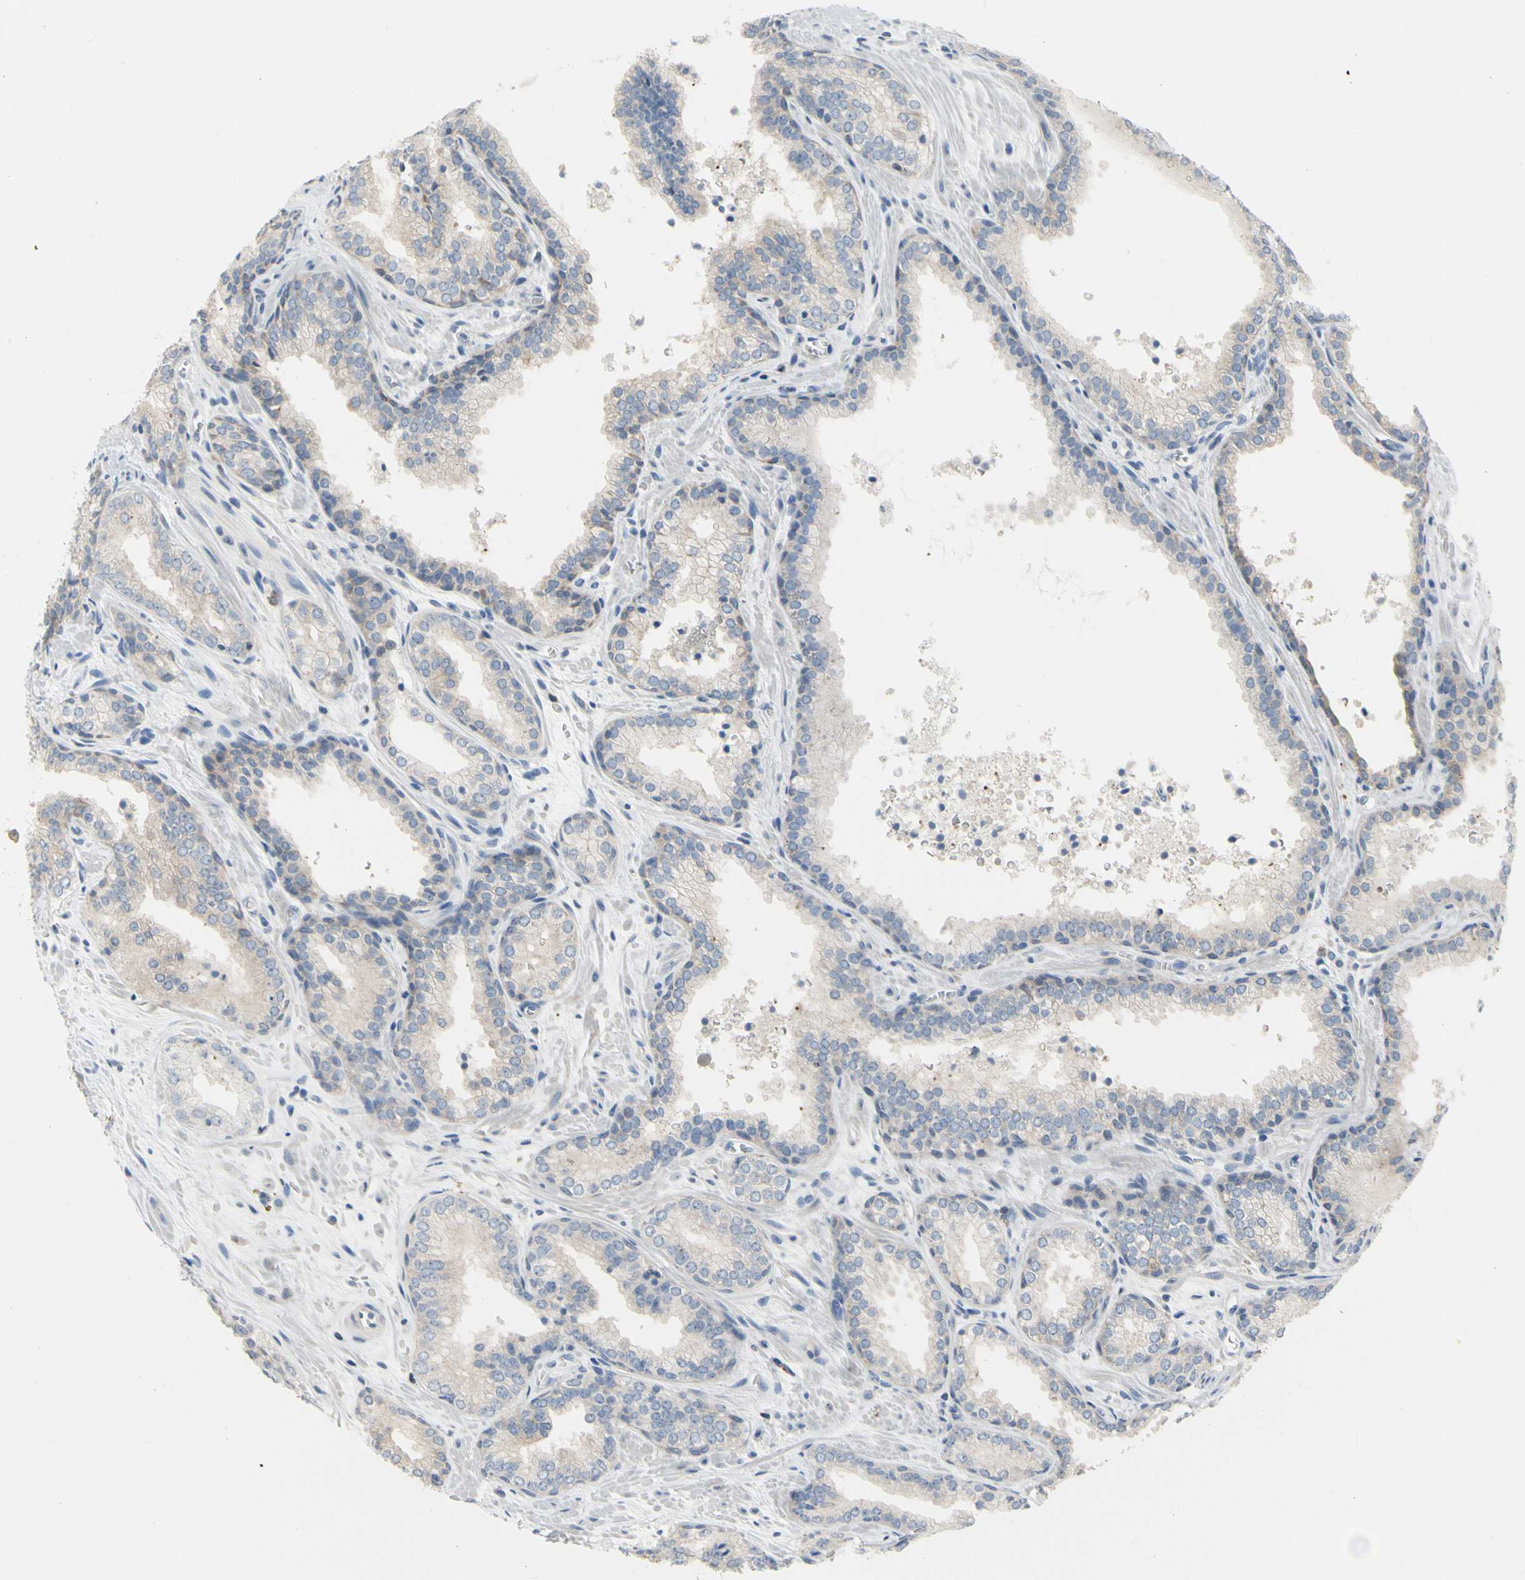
{"staining": {"intensity": "weak", "quantity": ">75%", "location": "cytoplasmic/membranous"}, "tissue": "prostate cancer", "cell_type": "Tumor cells", "image_type": "cancer", "snomed": [{"axis": "morphology", "description": "Adenocarcinoma, Low grade"}, {"axis": "topography", "description": "Prostate"}], "caption": "A brown stain labels weak cytoplasmic/membranous positivity of a protein in human prostate cancer tumor cells.", "gene": "MUC1", "patient": {"sex": "male", "age": 60}}